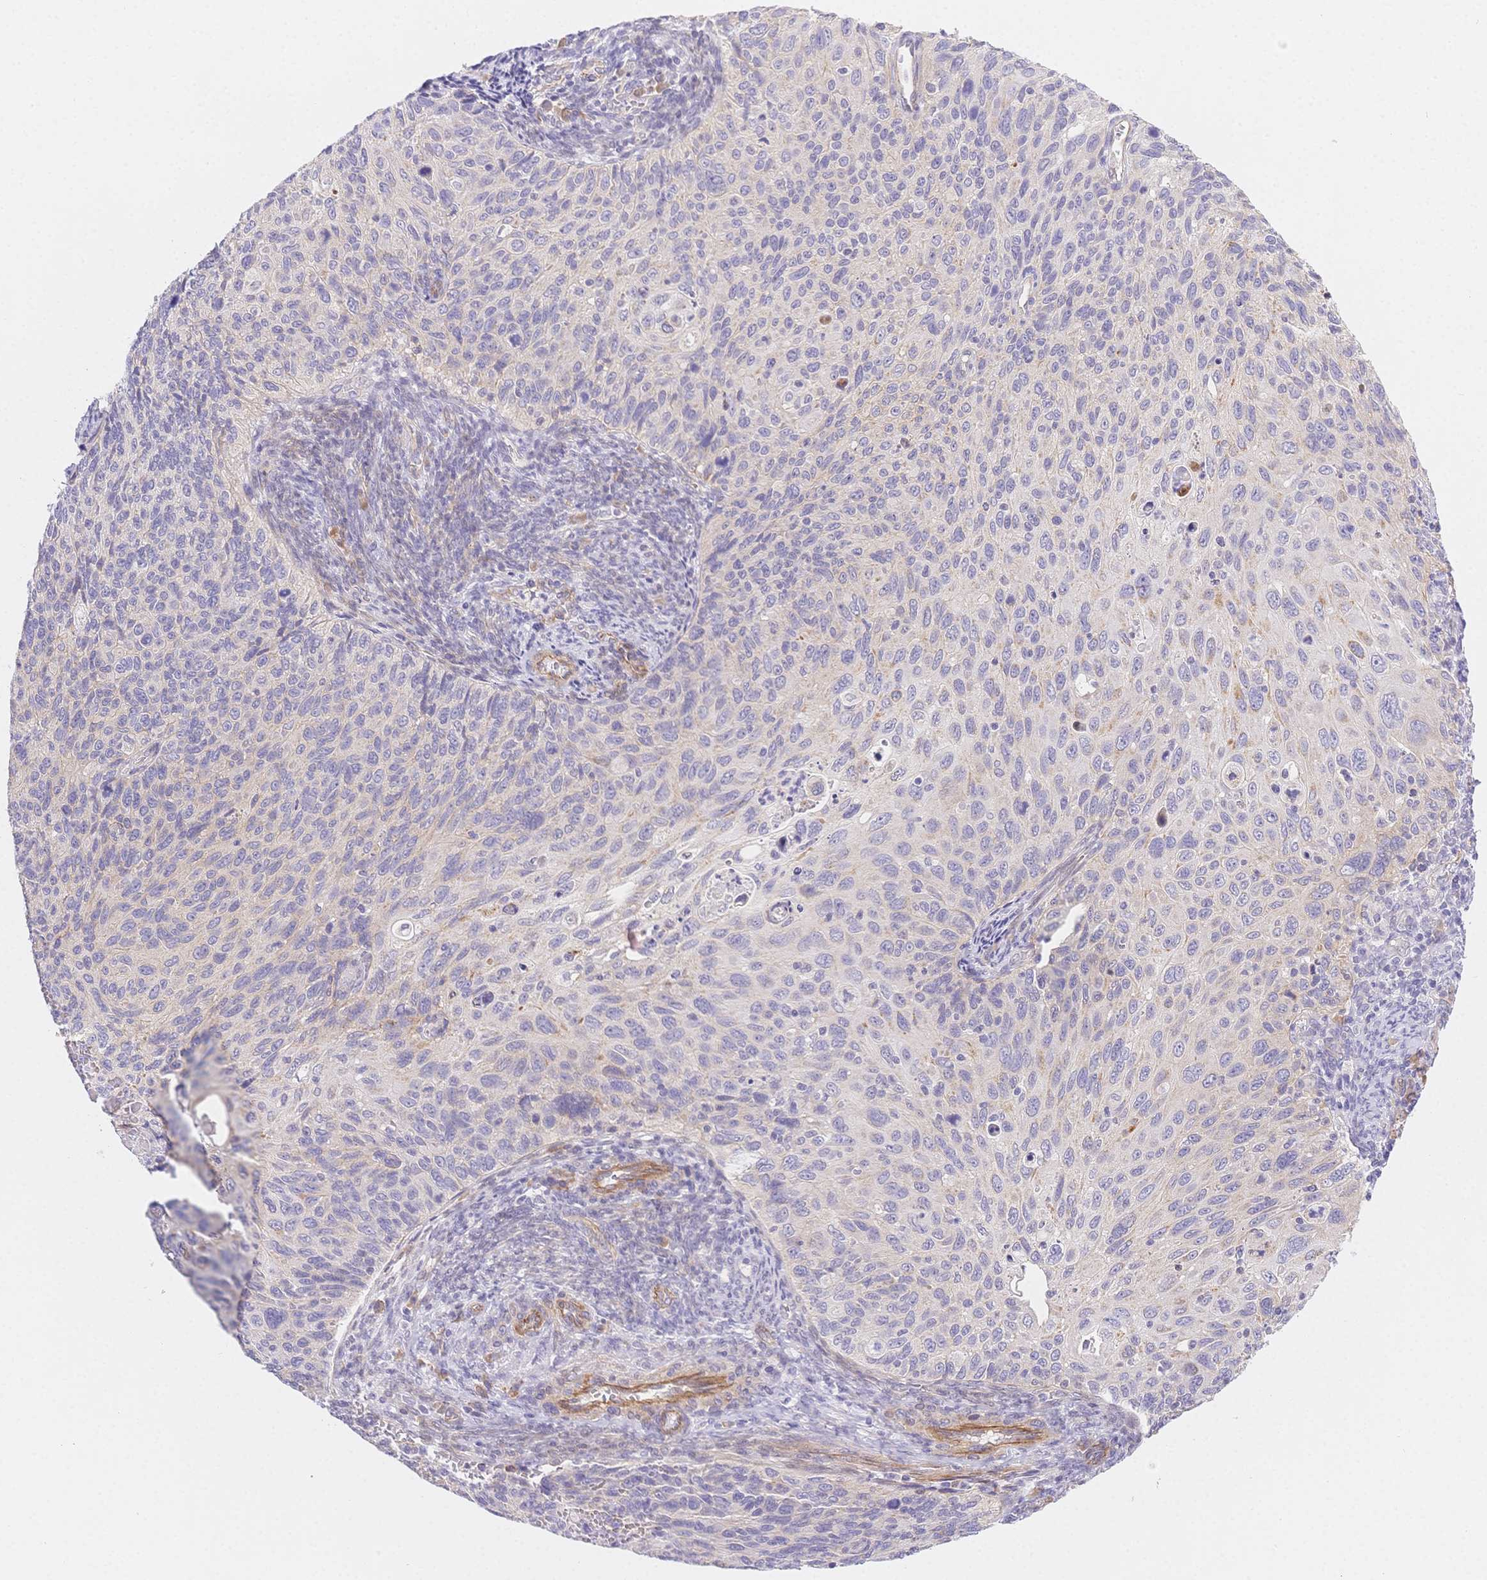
{"staining": {"intensity": "negative", "quantity": "none", "location": "none"}, "tissue": "cervical cancer", "cell_type": "Tumor cells", "image_type": "cancer", "snomed": [{"axis": "morphology", "description": "Squamous cell carcinoma, NOS"}, {"axis": "topography", "description": "Cervix"}], "caption": "This micrograph is of cervical cancer stained with immunohistochemistry to label a protein in brown with the nuclei are counter-stained blue. There is no expression in tumor cells.", "gene": "CSN1S1", "patient": {"sex": "female", "age": 70}}